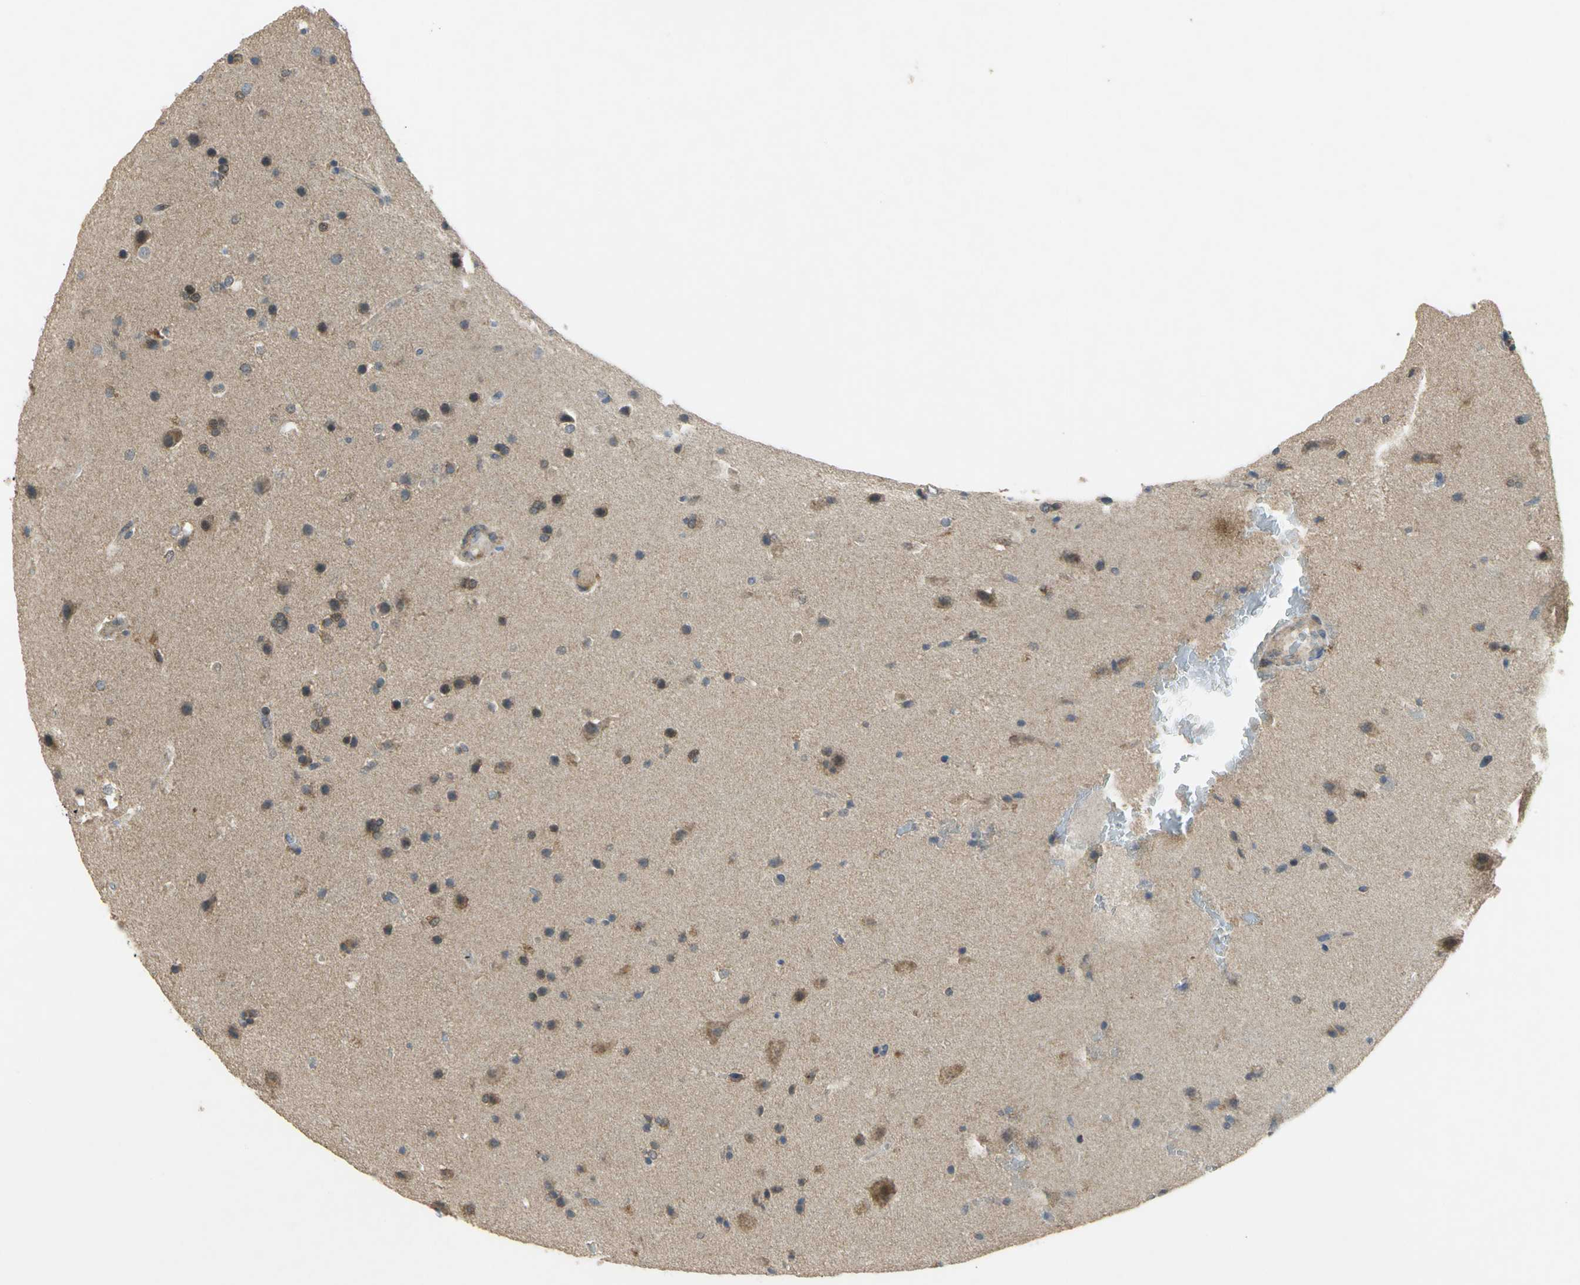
{"staining": {"intensity": "strong", "quantity": ">75%", "location": "cytoplasmic/membranous"}, "tissue": "glioma", "cell_type": "Tumor cells", "image_type": "cancer", "snomed": [{"axis": "morphology", "description": "Glioma, malignant, Low grade"}, {"axis": "topography", "description": "Cerebral cortex"}], "caption": "This image reveals IHC staining of malignant glioma (low-grade), with high strong cytoplasmic/membranous expression in about >75% of tumor cells.", "gene": "PPIA", "patient": {"sex": "female", "age": 47}}